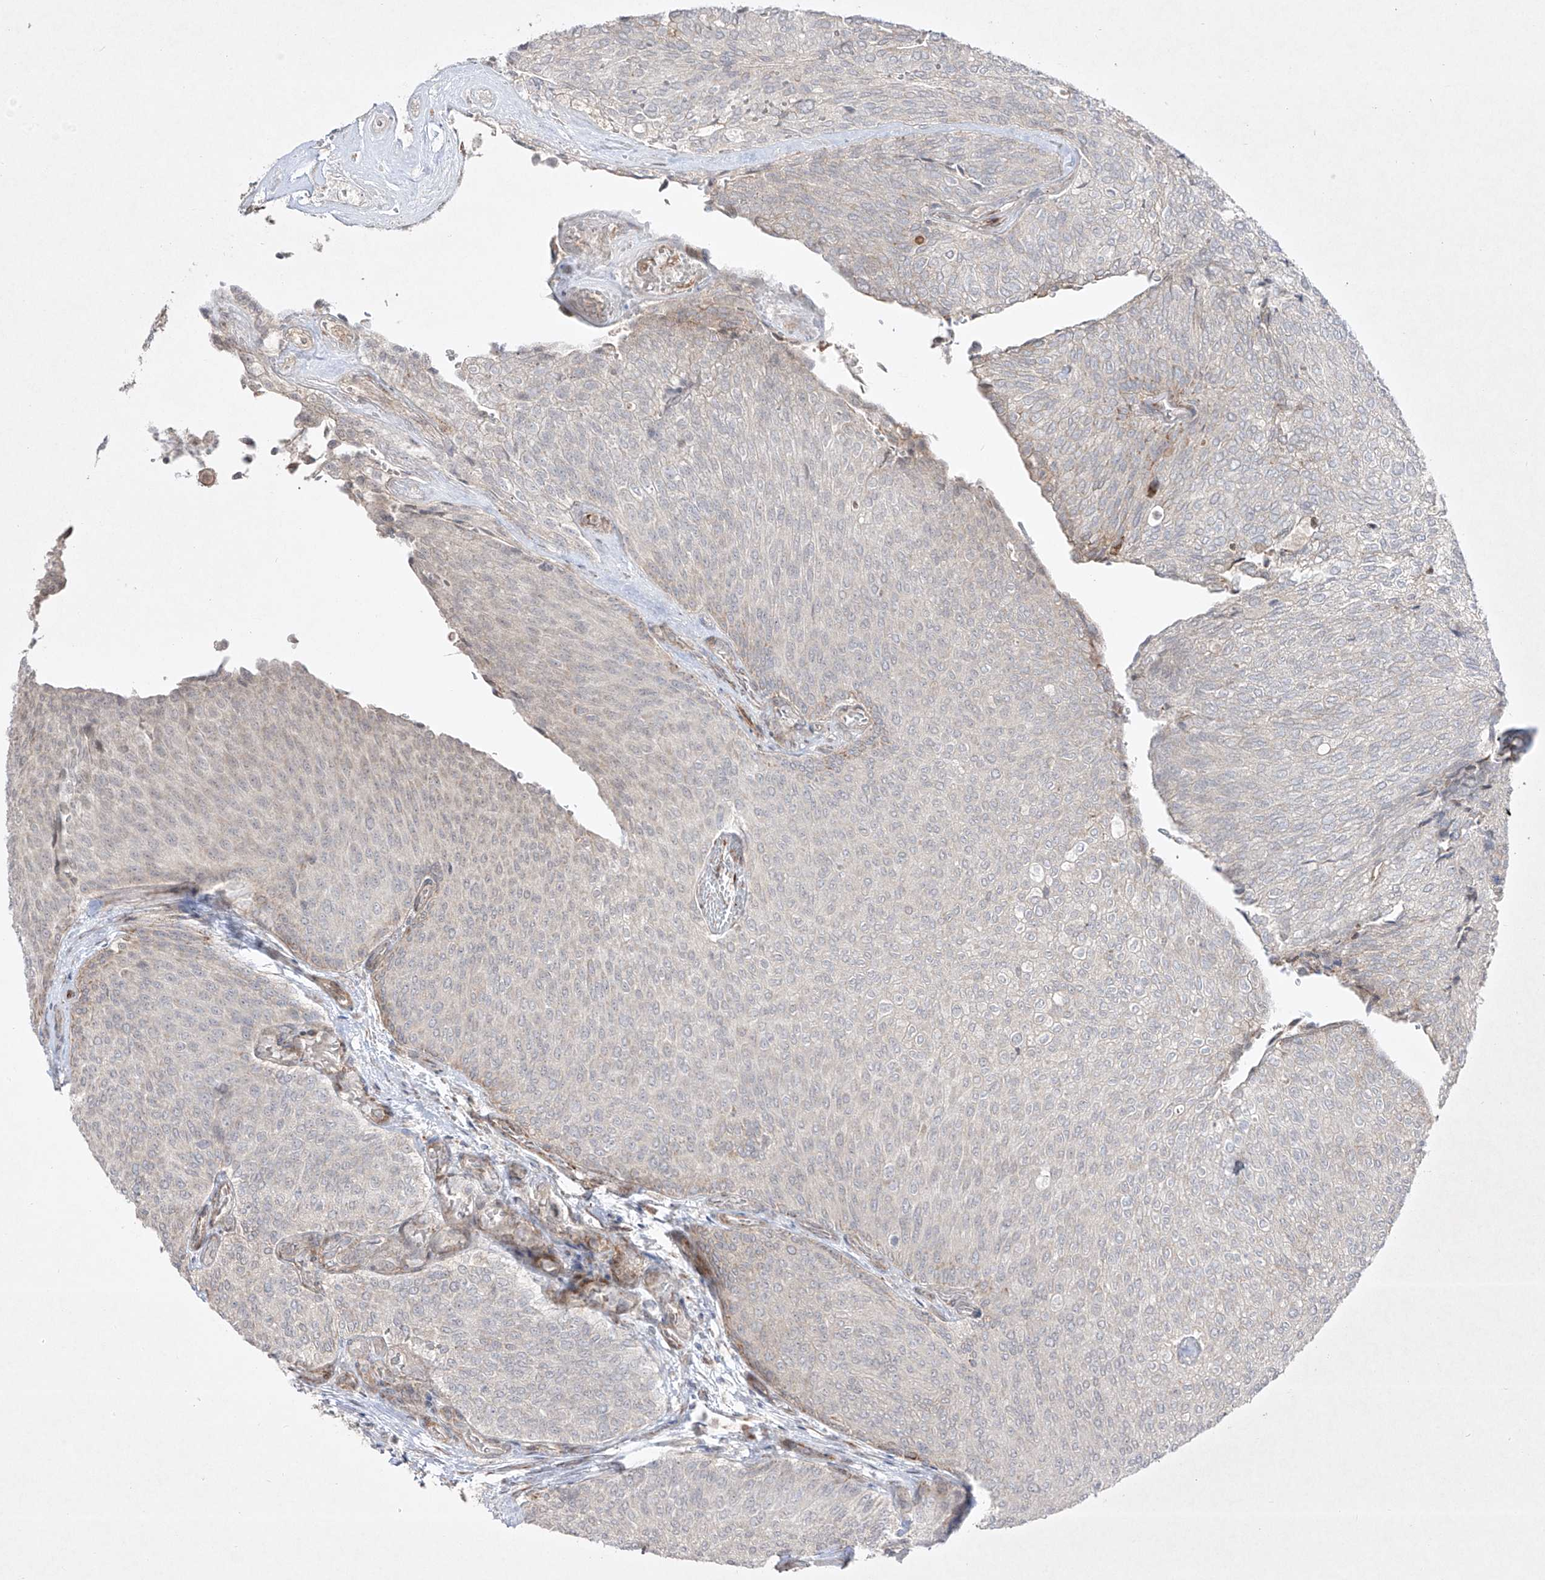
{"staining": {"intensity": "negative", "quantity": "none", "location": "none"}, "tissue": "urothelial cancer", "cell_type": "Tumor cells", "image_type": "cancer", "snomed": [{"axis": "morphology", "description": "Urothelial carcinoma, Low grade"}, {"axis": "topography", "description": "Urinary bladder"}], "caption": "Tumor cells are negative for protein expression in human low-grade urothelial carcinoma.", "gene": "KDM1B", "patient": {"sex": "female", "age": 79}}